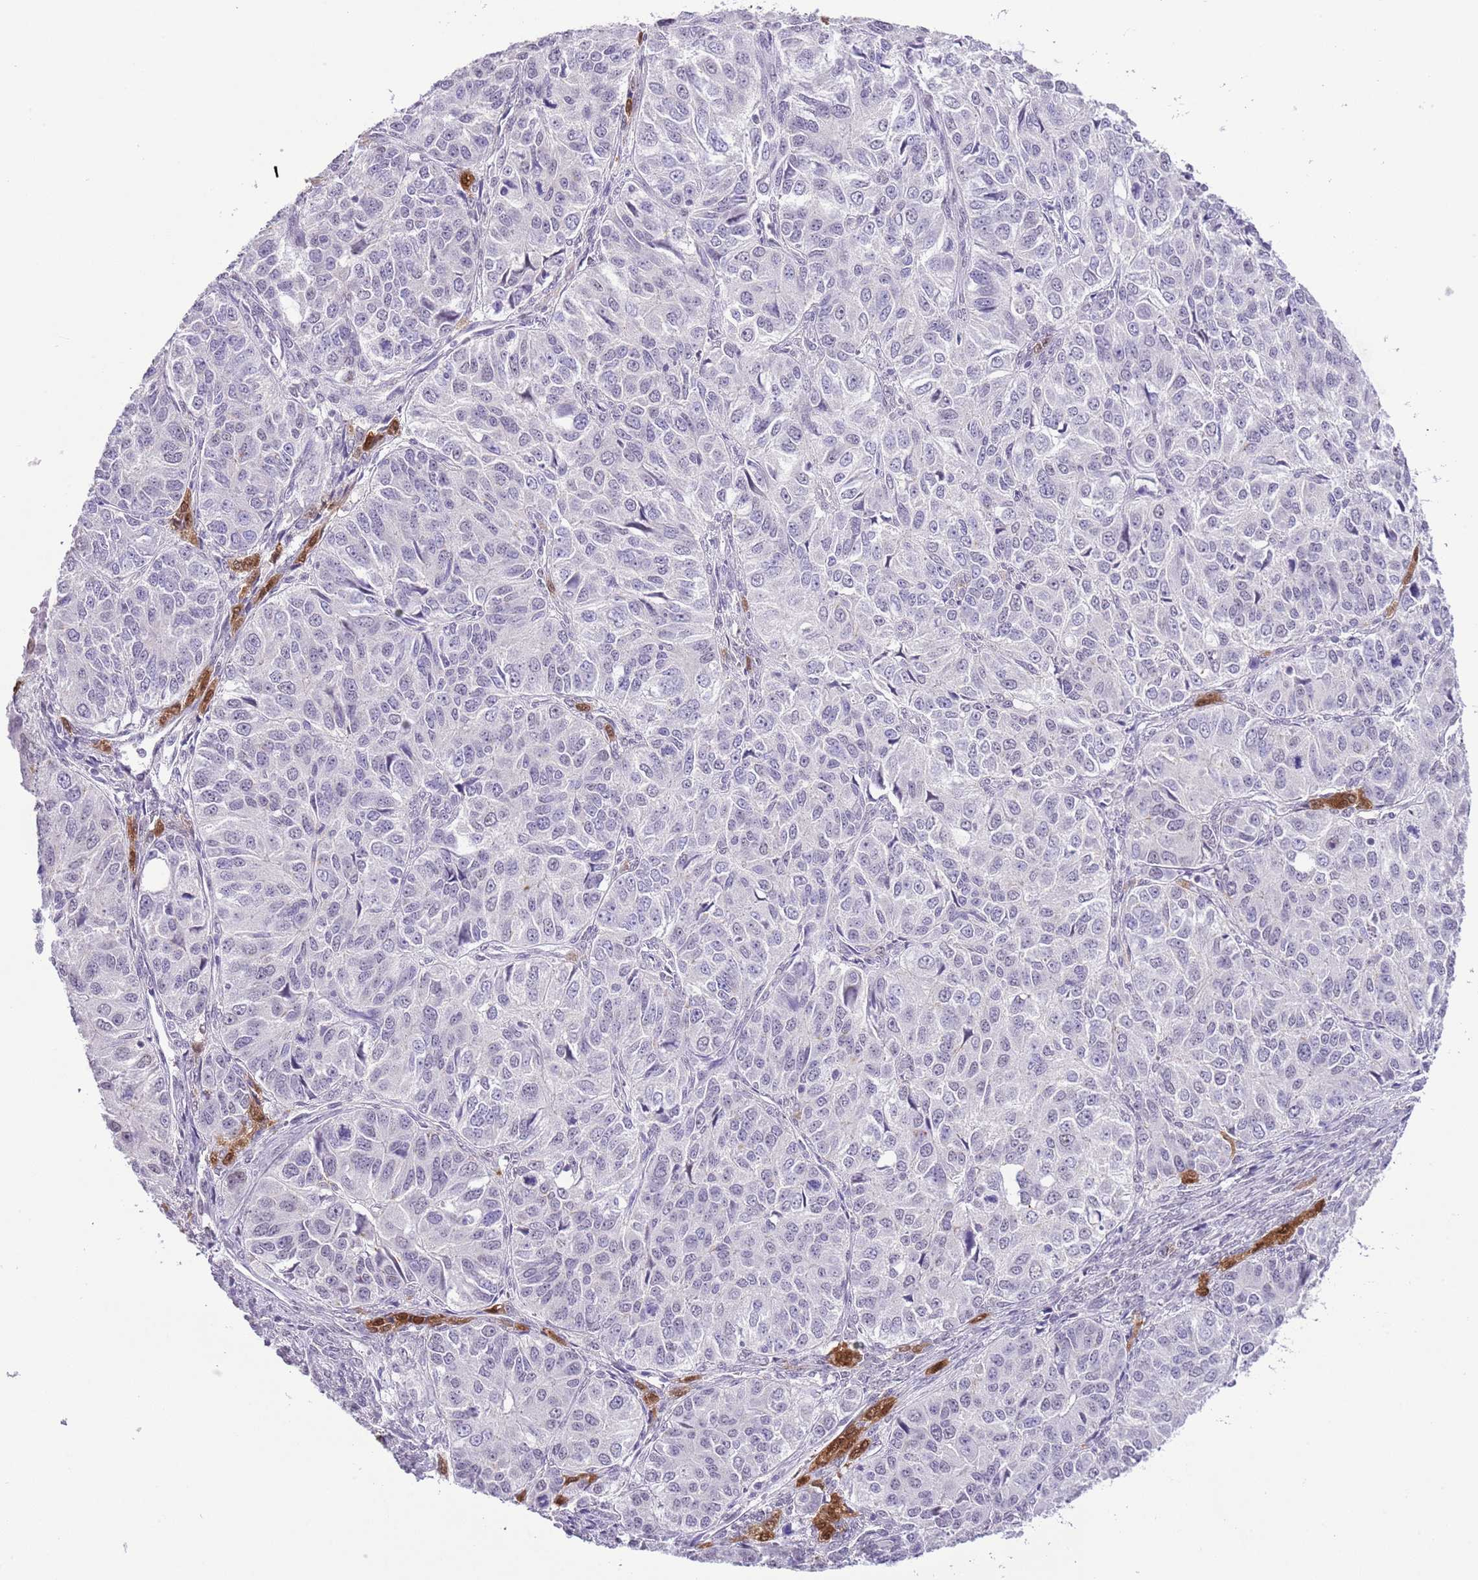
{"staining": {"intensity": "negative", "quantity": "none", "location": "none"}, "tissue": "ovarian cancer", "cell_type": "Tumor cells", "image_type": "cancer", "snomed": [{"axis": "morphology", "description": "Carcinoma, endometroid"}, {"axis": "topography", "description": "Ovary"}], "caption": "Immunohistochemistry of ovarian cancer (endometroid carcinoma) reveals no positivity in tumor cells.", "gene": "MIDN", "patient": {"sex": "female", "age": 51}}